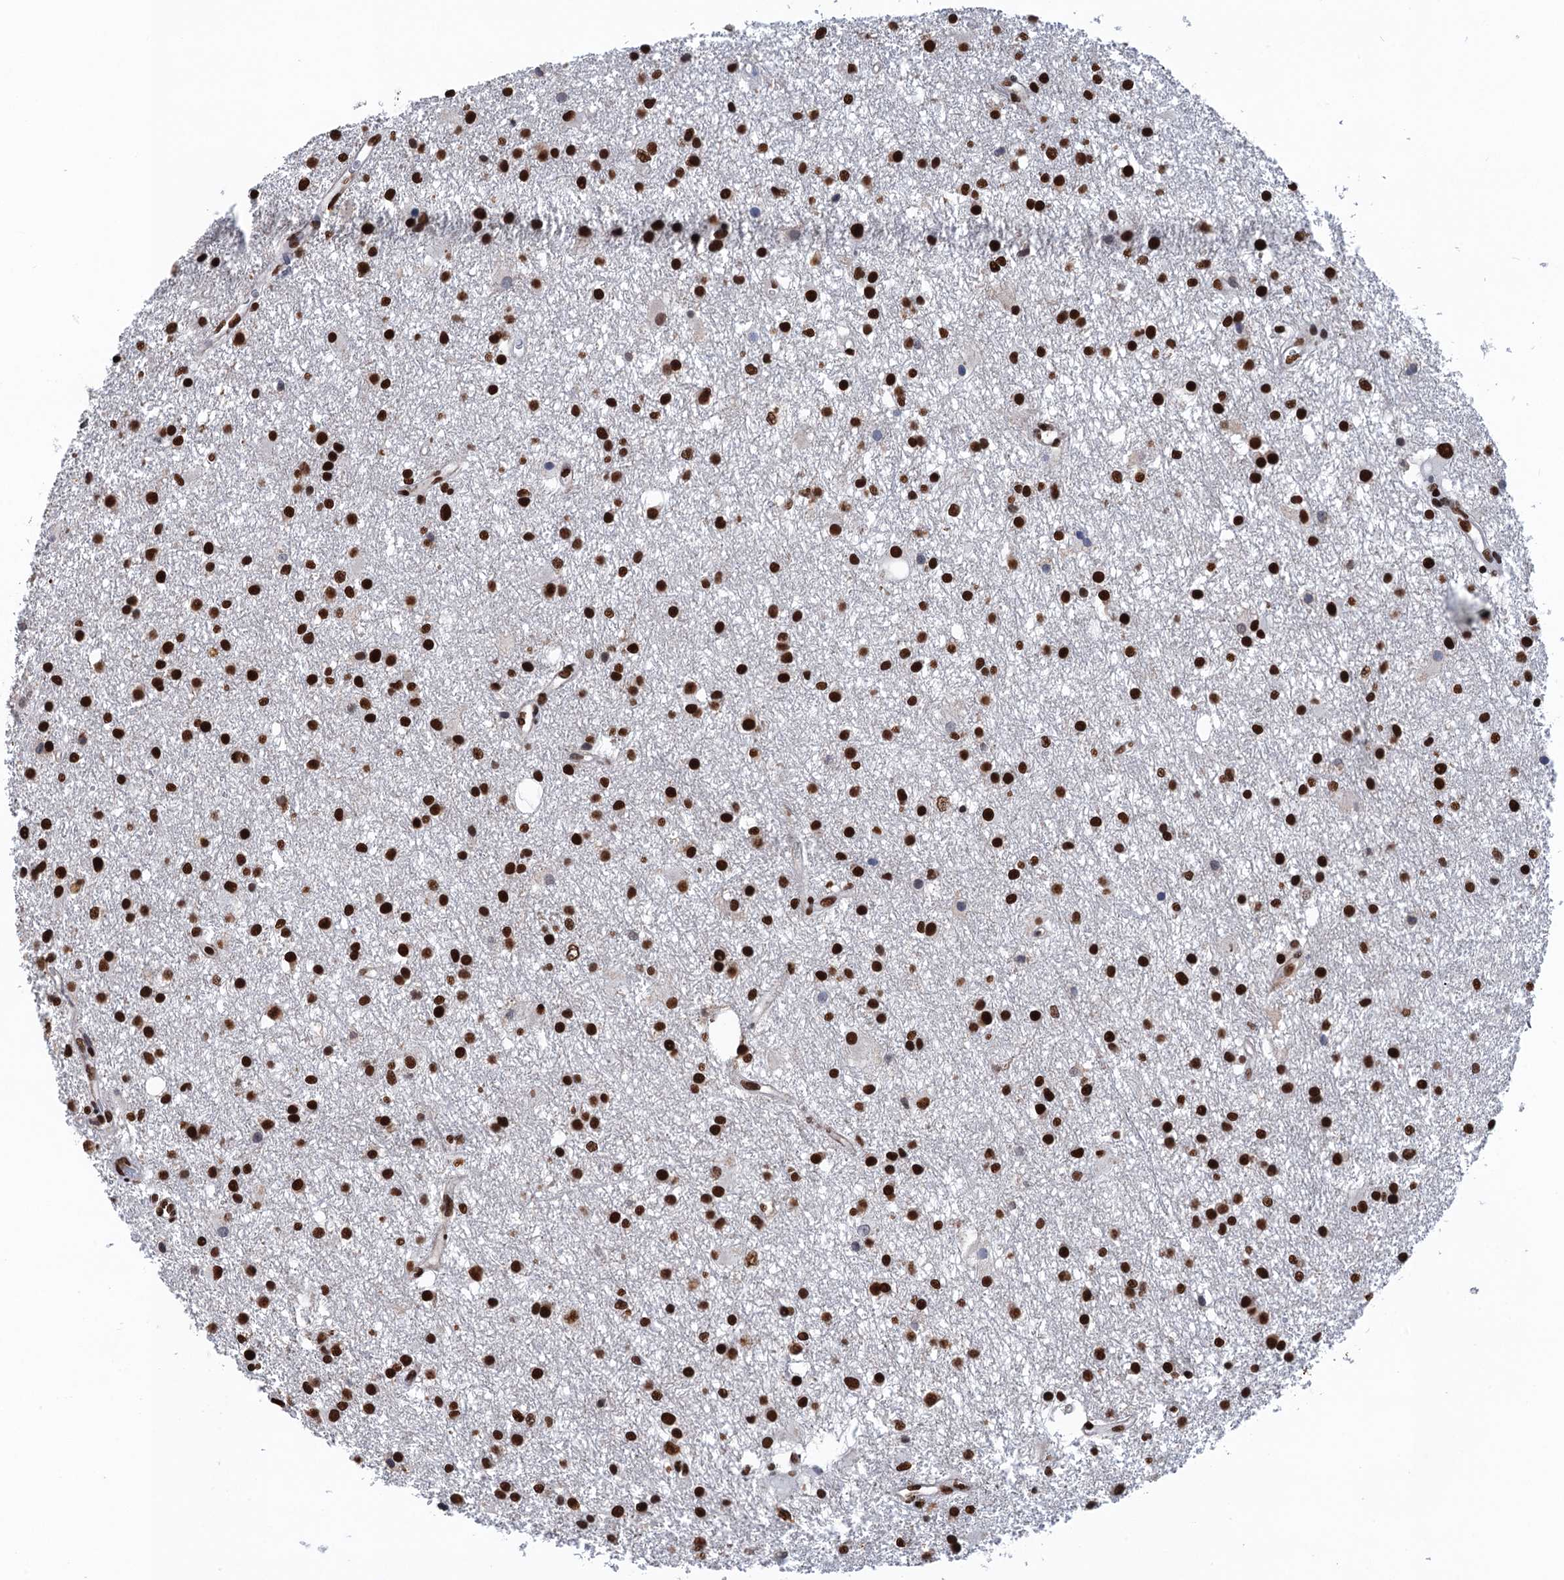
{"staining": {"intensity": "strong", "quantity": ">75%", "location": "nuclear"}, "tissue": "glioma", "cell_type": "Tumor cells", "image_type": "cancer", "snomed": [{"axis": "morphology", "description": "Glioma, malignant, High grade"}, {"axis": "topography", "description": "Brain"}], "caption": "Immunohistochemistry (DAB) staining of glioma demonstrates strong nuclear protein positivity in about >75% of tumor cells.", "gene": "UBA2", "patient": {"sex": "male", "age": 77}}